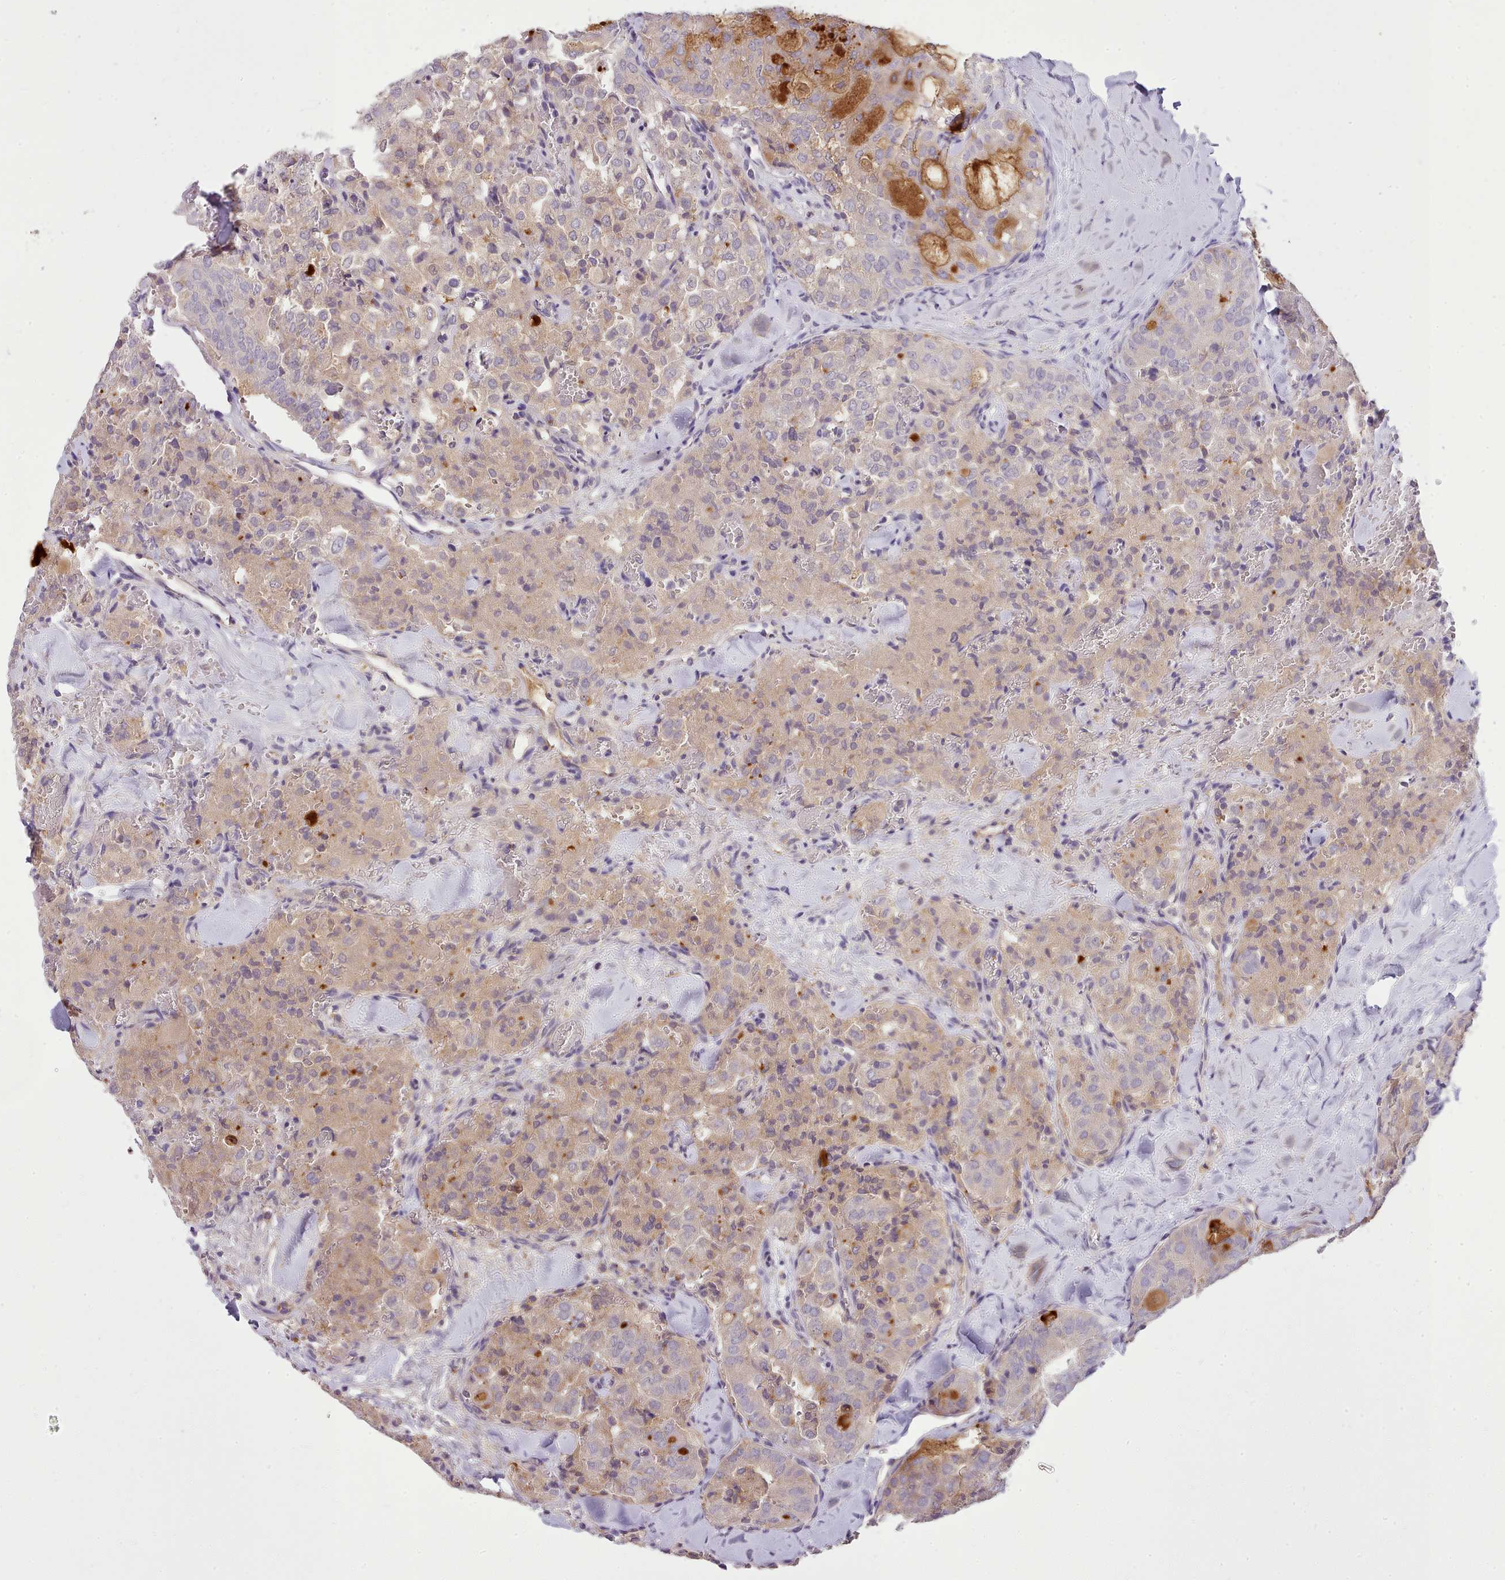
{"staining": {"intensity": "weak", "quantity": "25%-75%", "location": "cytoplasmic/membranous"}, "tissue": "thyroid cancer", "cell_type": "Tumor cells", "image_type": "cancer", "snomed": [{"axis": "morphology", "description": "Follicular adenoma carcinoma, NOS"}, {"axis": "topography", "description": "Thyroid gland"}], "caption": "Thyroid follicular adenoma carcinoma stained for a protein (brown) shows weak cytoplasmic/membranous positive expression in approximately 25%-75% of tumor cells.", "gene": "FAM83E", "patient": {"sex": "male", "age": 75}}